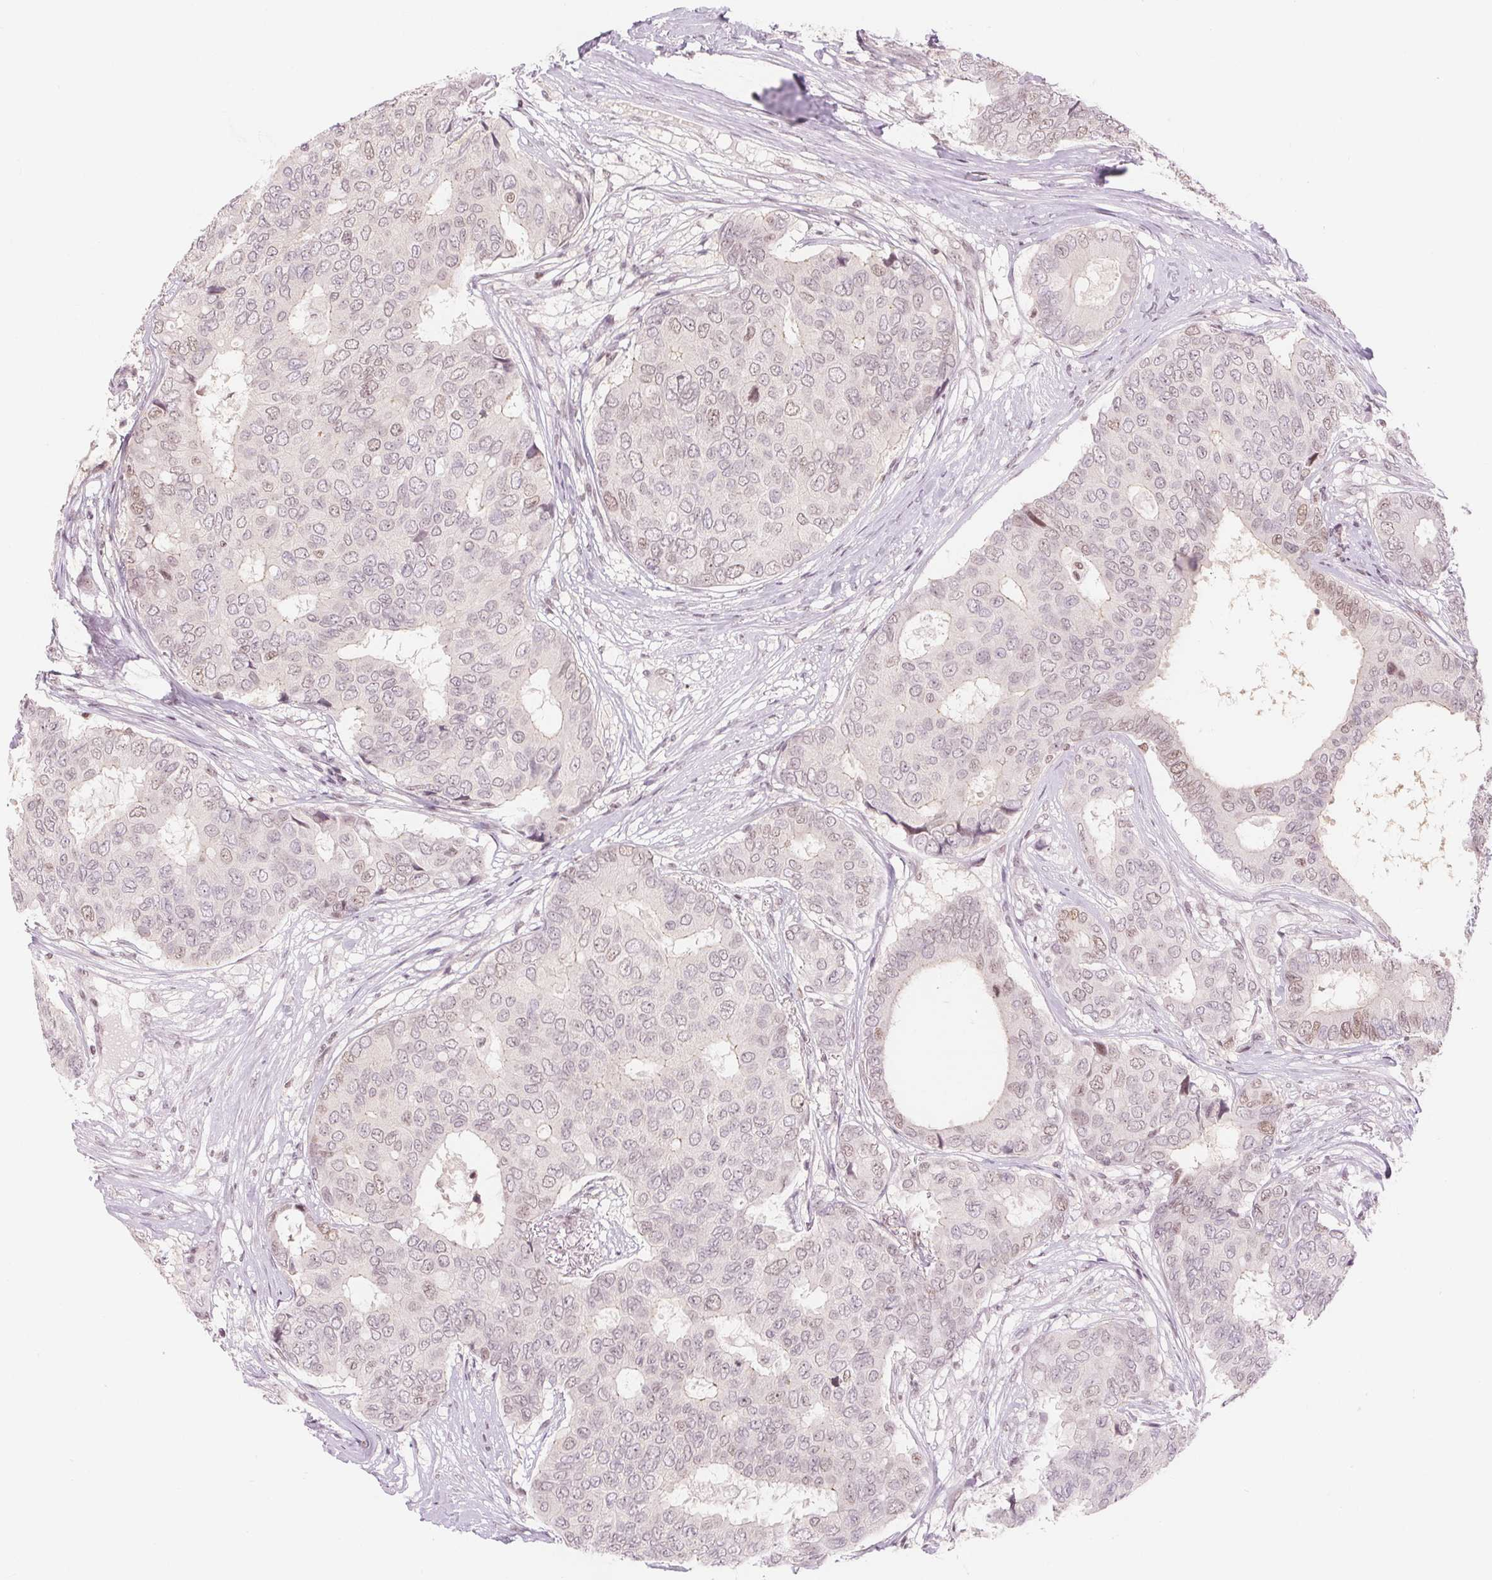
{"staining": {"intensity": "weak", "quantity": "<25%", "location": "nuclear"}, "tissue": "breast cancer", "cell_type": "Tumor cells", "image_type": "cancer", "snomed": [{"axis": "morphology", "description": "Duct carcinoma"}, {"axis": "topography", "description": "Breast"}], "caption": "Tumor cells are negative for protein expression in human breast cancer (infiltrating ductal carcinoma).", "gene": "DEK", "patient": {"sex": "female", "age": 75}}